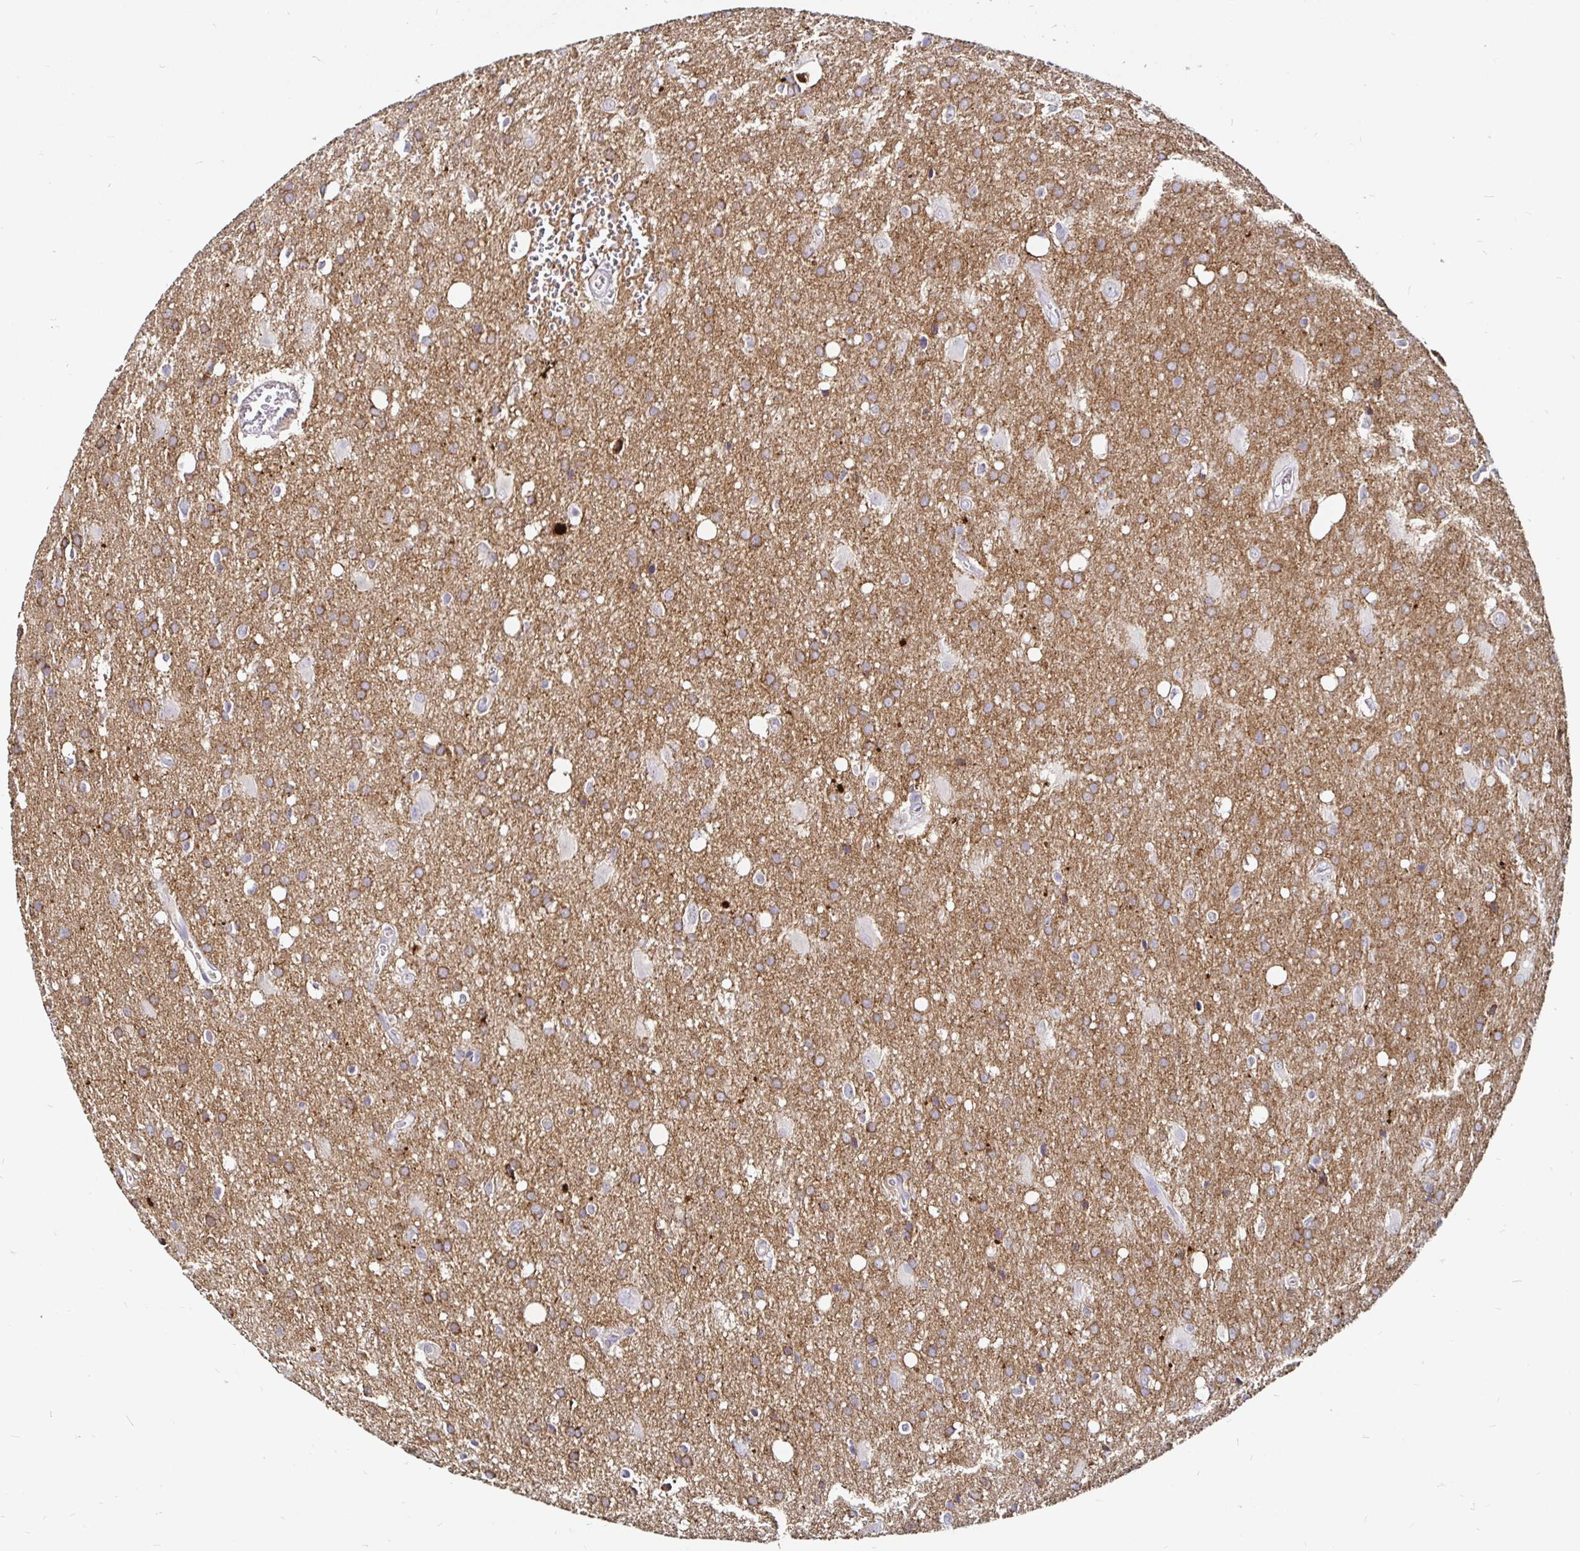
{"staining": {"intensity": "moderate", "quantity": "25%-75%", "location": "cytoplasmic/membranous"}, "tissue": "glioma", "cell_type": "Tumor cells", "image_type": "cancer", "snomed": [{"axis": "morphology", "description": "Glioma, malignant, Low grade"}, {"axis": "topography", "description": "Brain"}], "caption": "A brown stain highlights moderate cytoplasmic/membranous positivity of a protein in glioma tumor cells. (Stains: DAB in brown, nuclei in blue, Microscopy: brightfield microscopy at high magnification).", "gene": "FAIM2", "patient": {"sex": "male", "age": 66}}